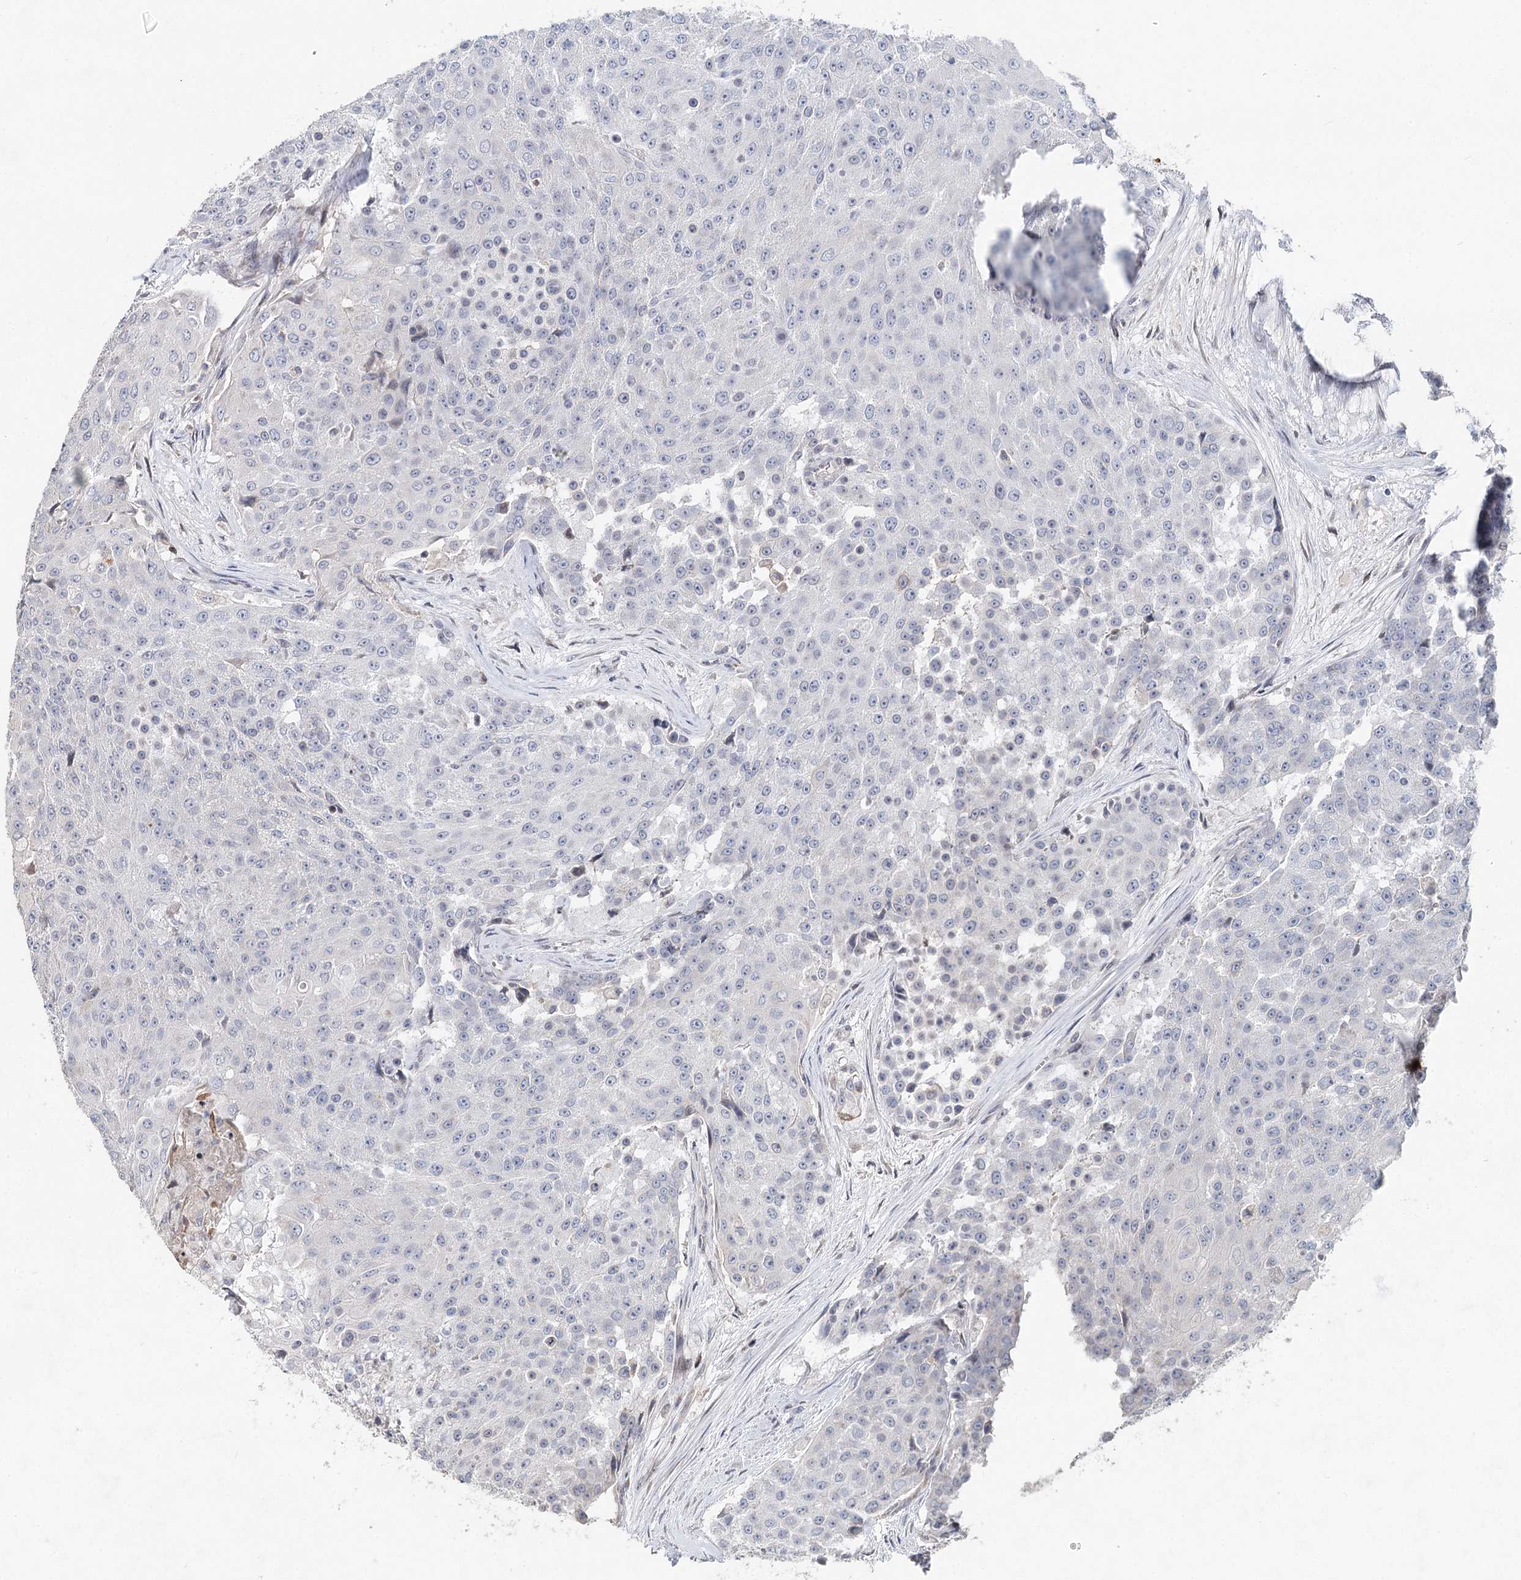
{"staining": {"intensity": "negative", "quantity": "none", "location": "none"}, "tissue": "urothelial cancer", "cell_type": "Tumor cells", "image_type": "cancer", "snomed": [{"axis": "morphology", "description": "Urothelial carcinoma, High grade"}, {"axis": "topography", "description": "Urinary bladder"}], "caption": "DAB (3,3'-diaminobenzidine) immunohistochemical staining of urothelial cancer displays no significant staining in tumor cells.", "gene": "FRMD4A", "patient": {"sex": "female", "age": 63}}